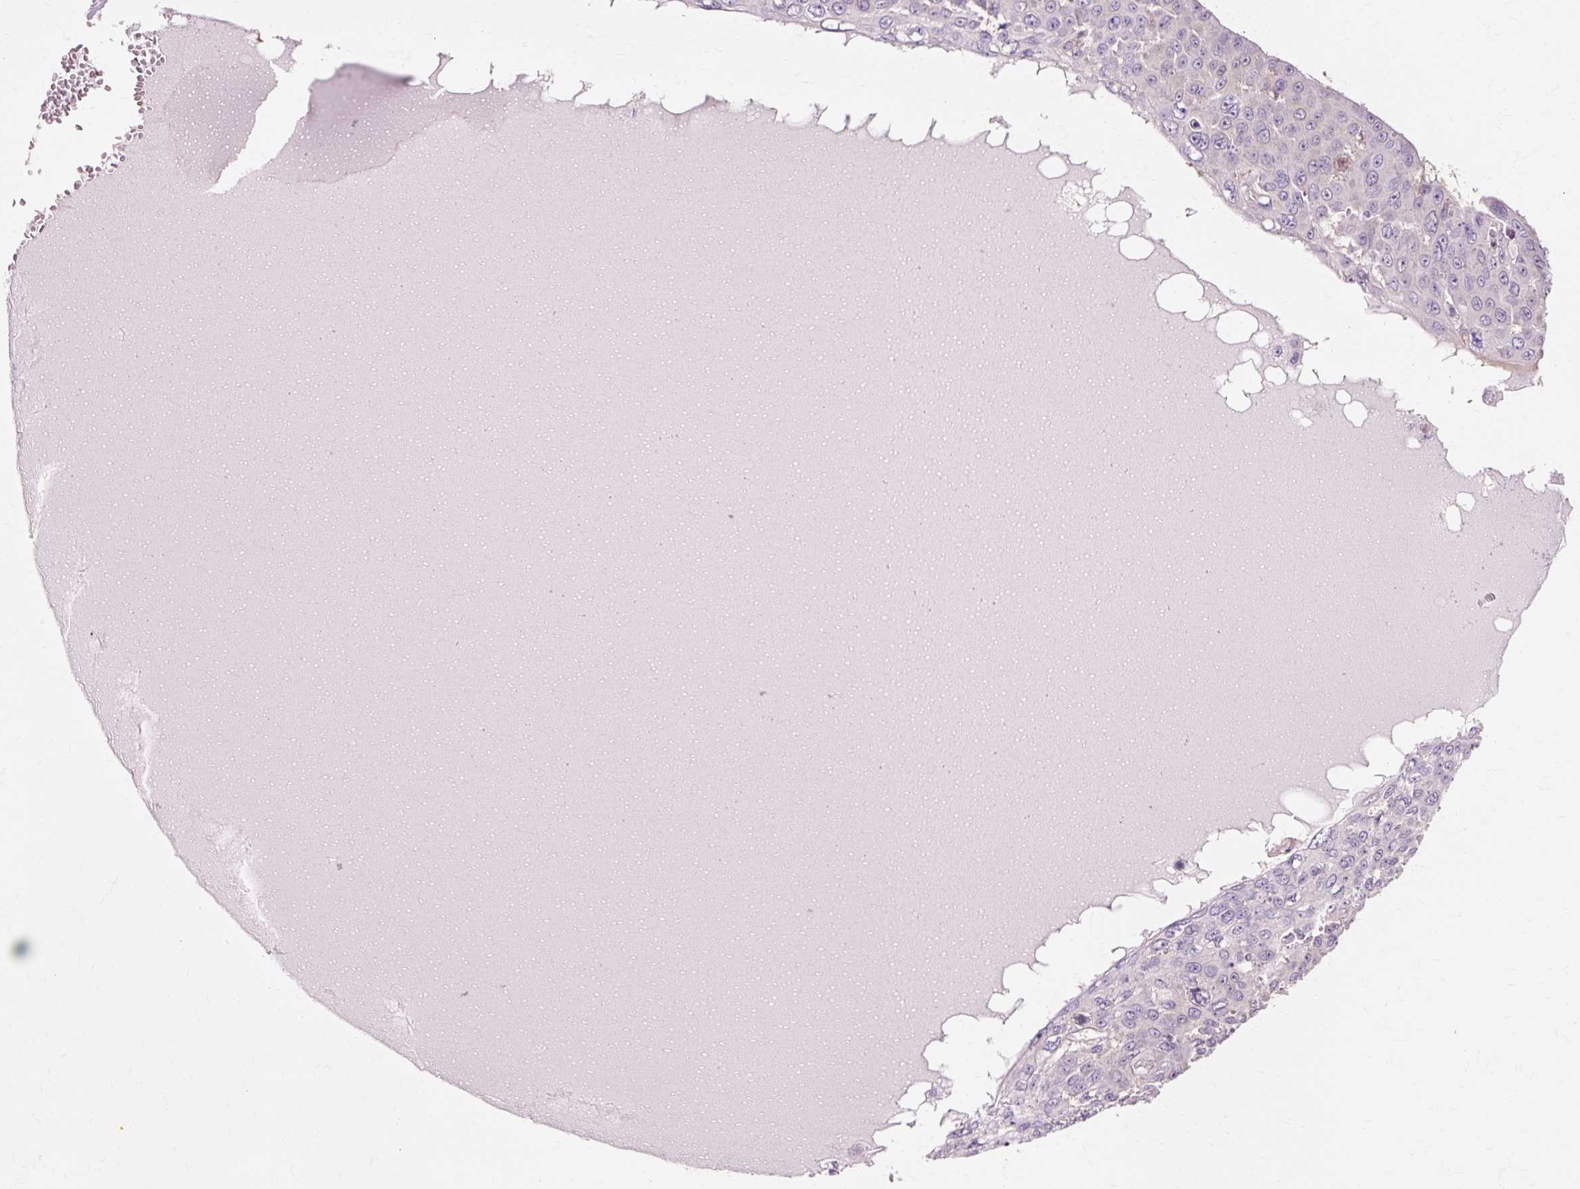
{"staining": {"intensity": "negative", "quantity": "none", "location": "none"}, "tissue": "skin cancer", "cell_type": "Tumor cells", "image_type": "cancer", "snomed": [{"axis": "morphology", "description": "Squamous cell carcinoma, NOS"}, {"axis": "topography", "description": "Skin"}], "caption": "Skin squamous cell carcinoma was stained to show a protein in brown. There is no significant staining in tumor cells.", "gene": "VN1R2", "patient": {"sex": "male", "age": 71}}